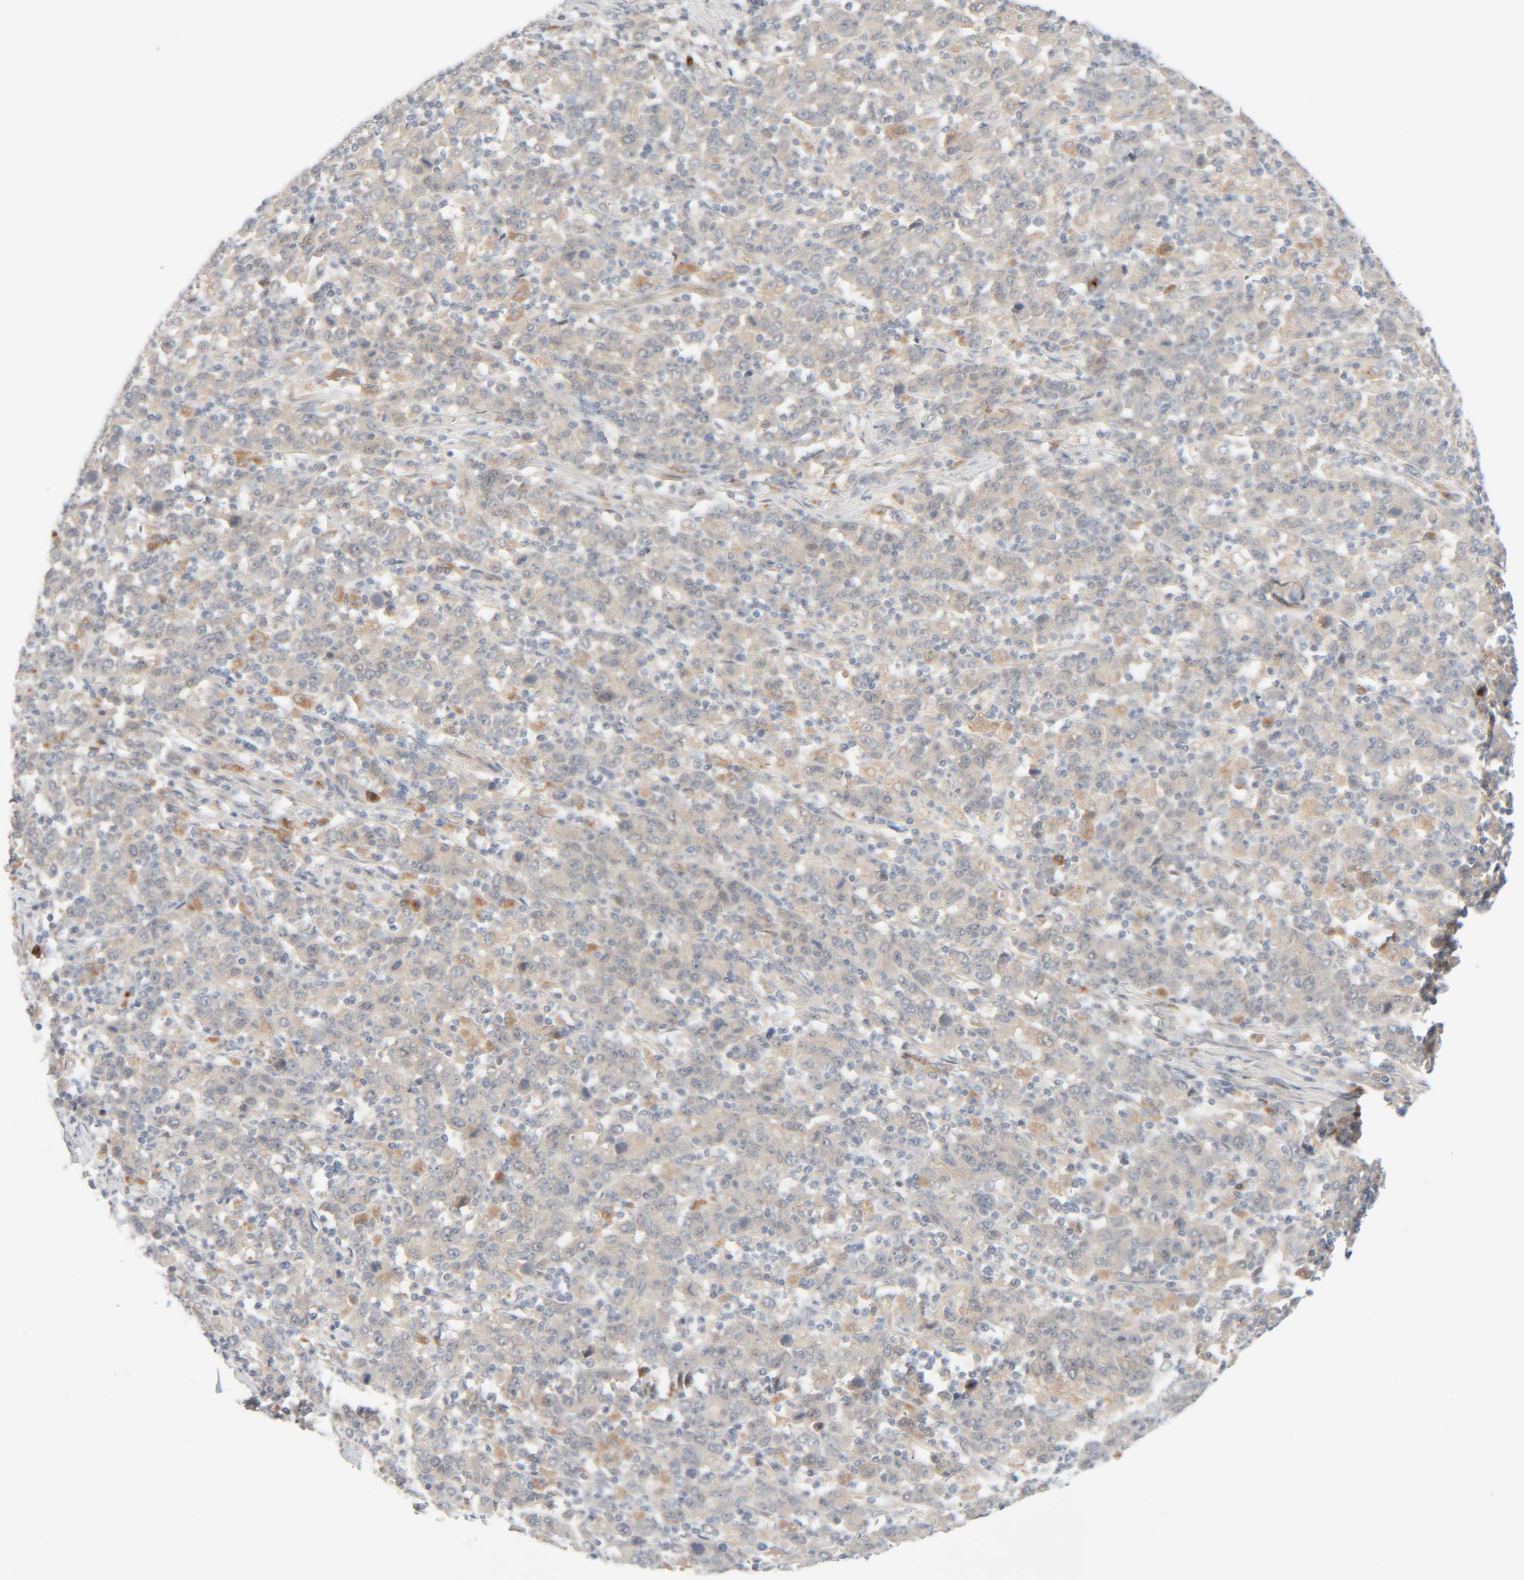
{"staining": {"intensity": "negative", "quantity": "none", "location": "none"}, "tissue": "stomach cancer", "cell_type": "Tumor cells", "image_type": "cancer", "snomed": [{"axis": "morphology", "description": "Adenocarcinoma, NOS"}, {"axis": "topography", "description": "Stomach, upper"}], "caption": "High magnification brightfield microscopy of adenocarcinoma (stomach) stained with DAB (3,3'-diaminobenzidine) (brown) and counterstained with hematoxylin (blue): tumor cells show no significant expression.", "gene": "CHKA", "patient": {"sex": "male", "age": 69}}